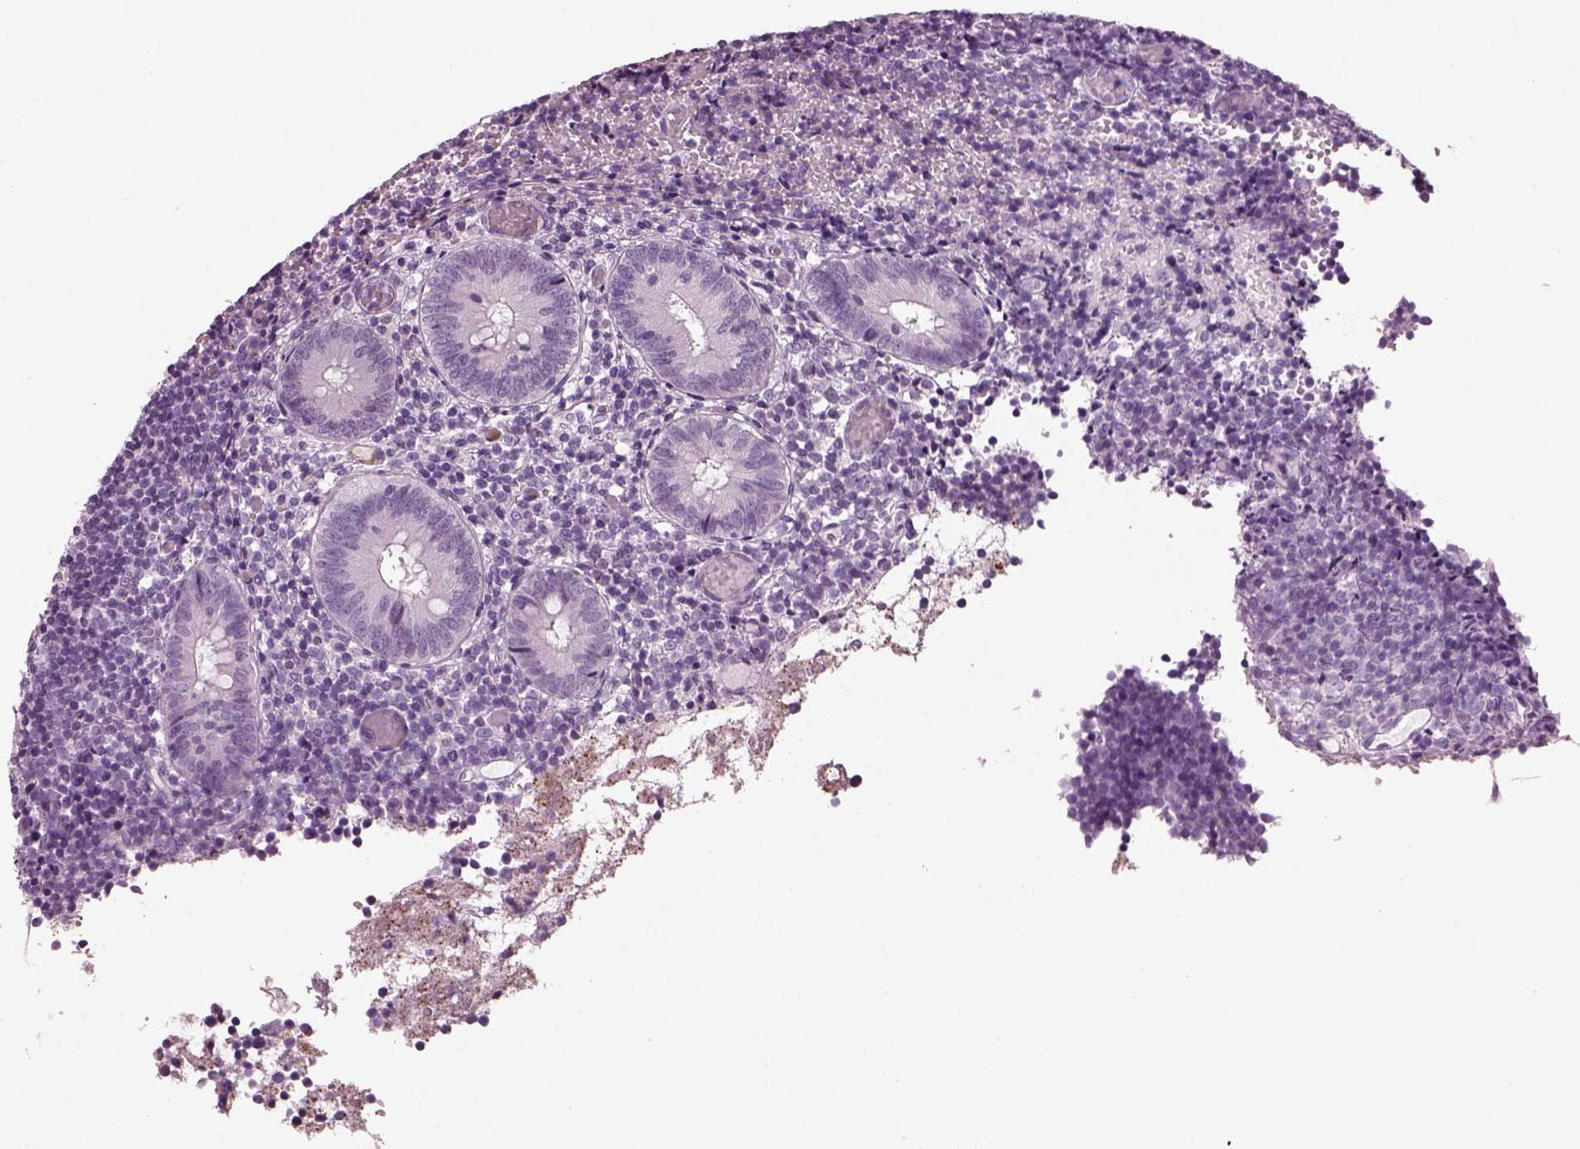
{"staining": {"intensity": "negative", "quantity": "none", "location": "none"}, "tissue": "appendix", "cell_type": "Glandular cells", "image_type": "normal", "snomed": [{"axis": "morphology", "description": "Normal tissue, NOS"}, {"axis": "topography", "description": "Appendix"}], "caption": "Appendix was stained to show a protein in brown. There is no significant positivity in glandular cells. (Immunohistochemistry (ihc), brightfield microscopy, high magnification).", "gene": "KRTAP3", "patient": {"sex": "female", "age": 32}}